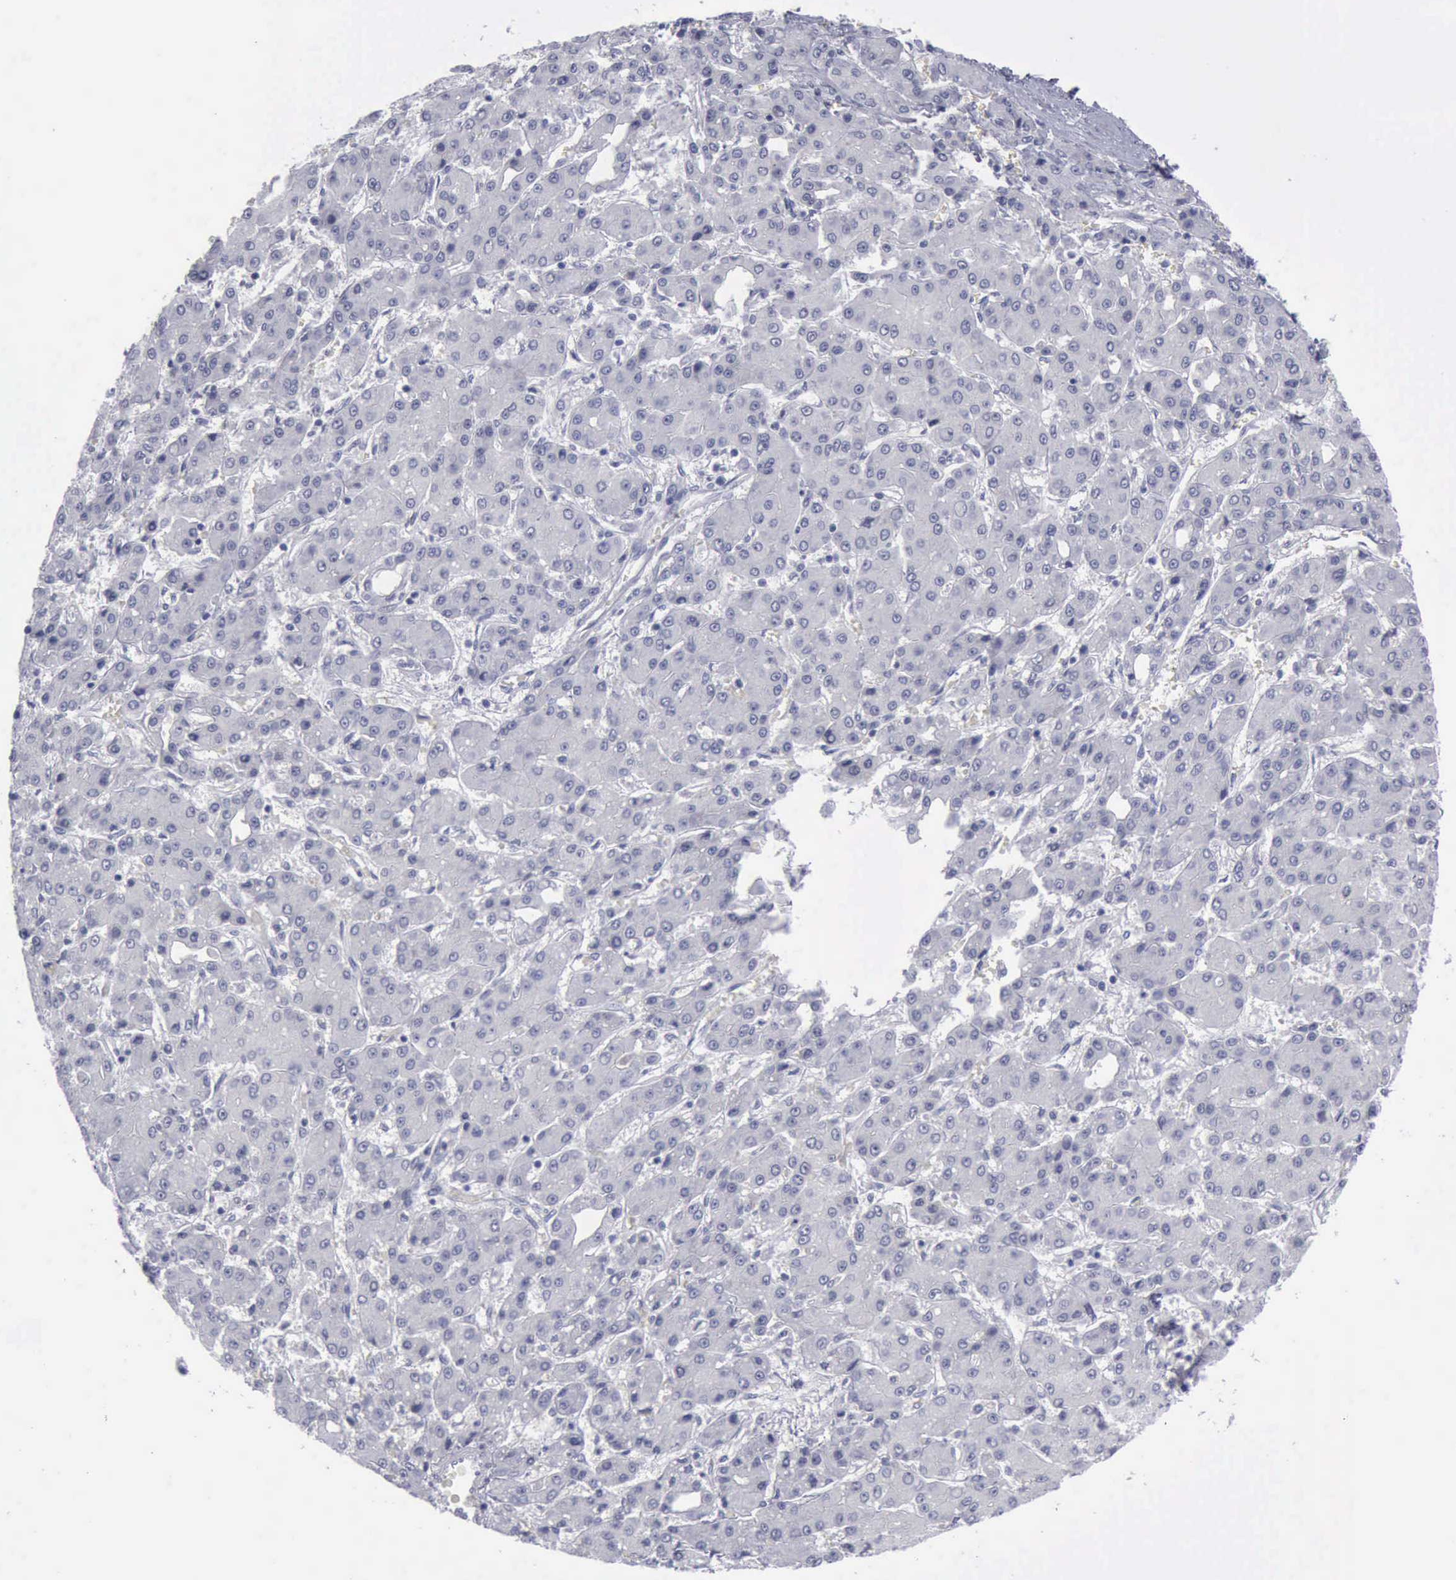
{"staining": {"intensity": "negative", "quantity": "none", "location": "none"}, "tissue": "liver cancer", "cell_type": "Tumor cells", "image_type": "cancer", "snomed": [{"axis": "morphology", "description": "Carcinoma, Hepatocellular, NOS"}, {"axis": "topography", "description": "Liver"}], "caption": "Immunohistochemistry (IHC) photomicrograph of human liver hepatocellular carcinoma stained for a protein (brown), which reveals no positivity in tumor cells. The staining is performed using DAB (3,3'-diaminobenzidine) brown chromogen with nuclei counter-stained in using hematoxylin.", "gene": "KRT13", "patient": {"sex": "male", "age": 69}}